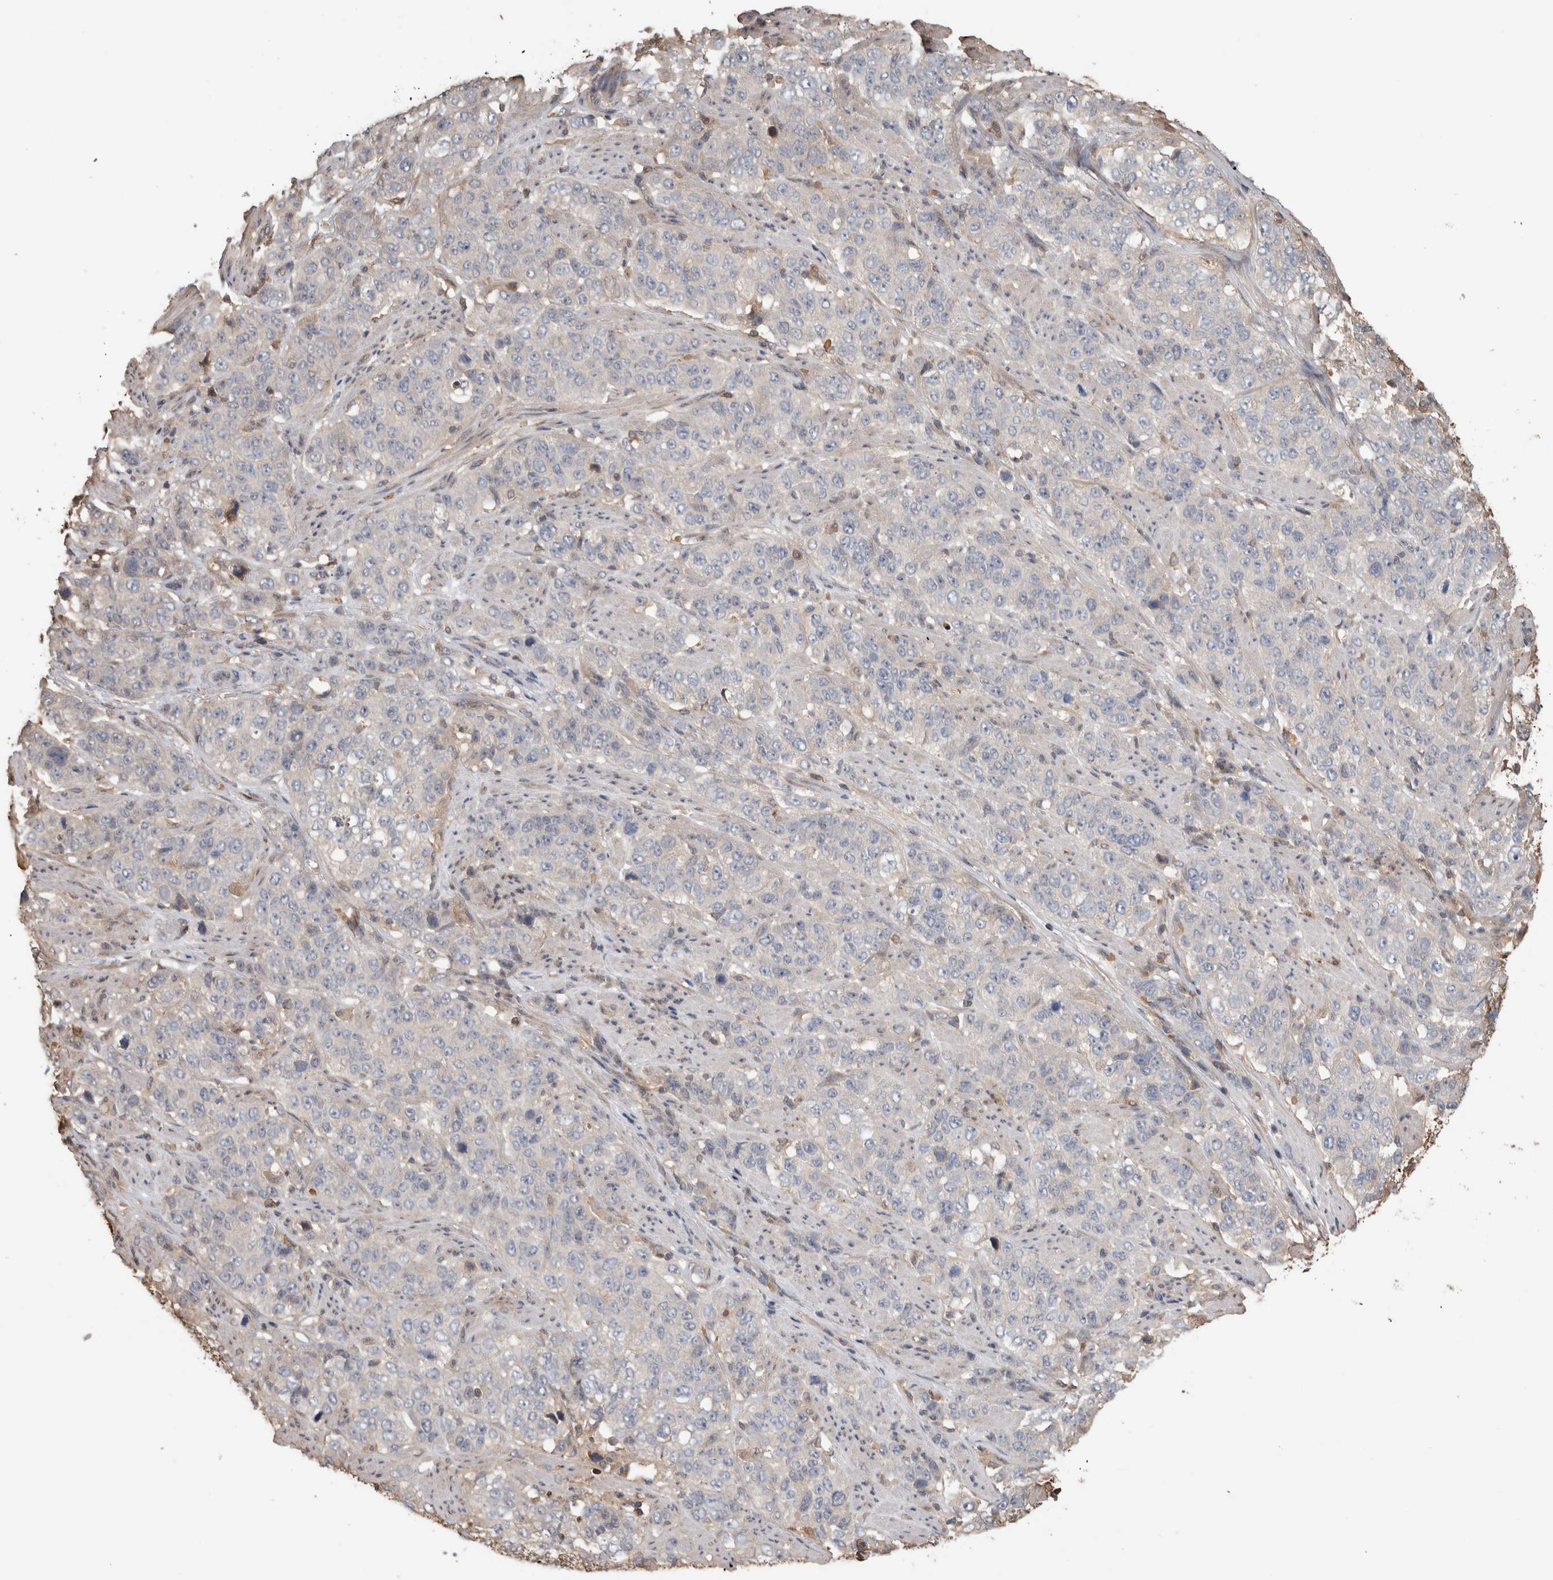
{"staining": {"intensity": "negative", "quantity": "none", "location": "none"}, "tissue": "stomach cancer", "cell_type": "Tumor cells", "image_type": "cancer", "snomed": [{"axis": "morphology", "description": "Adenocarcinoma, NOS"}, {"axis": "topography", "description": "Stomach"}], "caption": "High magnification brightfield microscopy of stomach adenocarcinoma stained with DAB (brown) and counterstained with hematoxylin (blue): tumor cells show no significant positivity.", "gene": "TRIM5", "patient": {"sex": "male", "age": 48}}